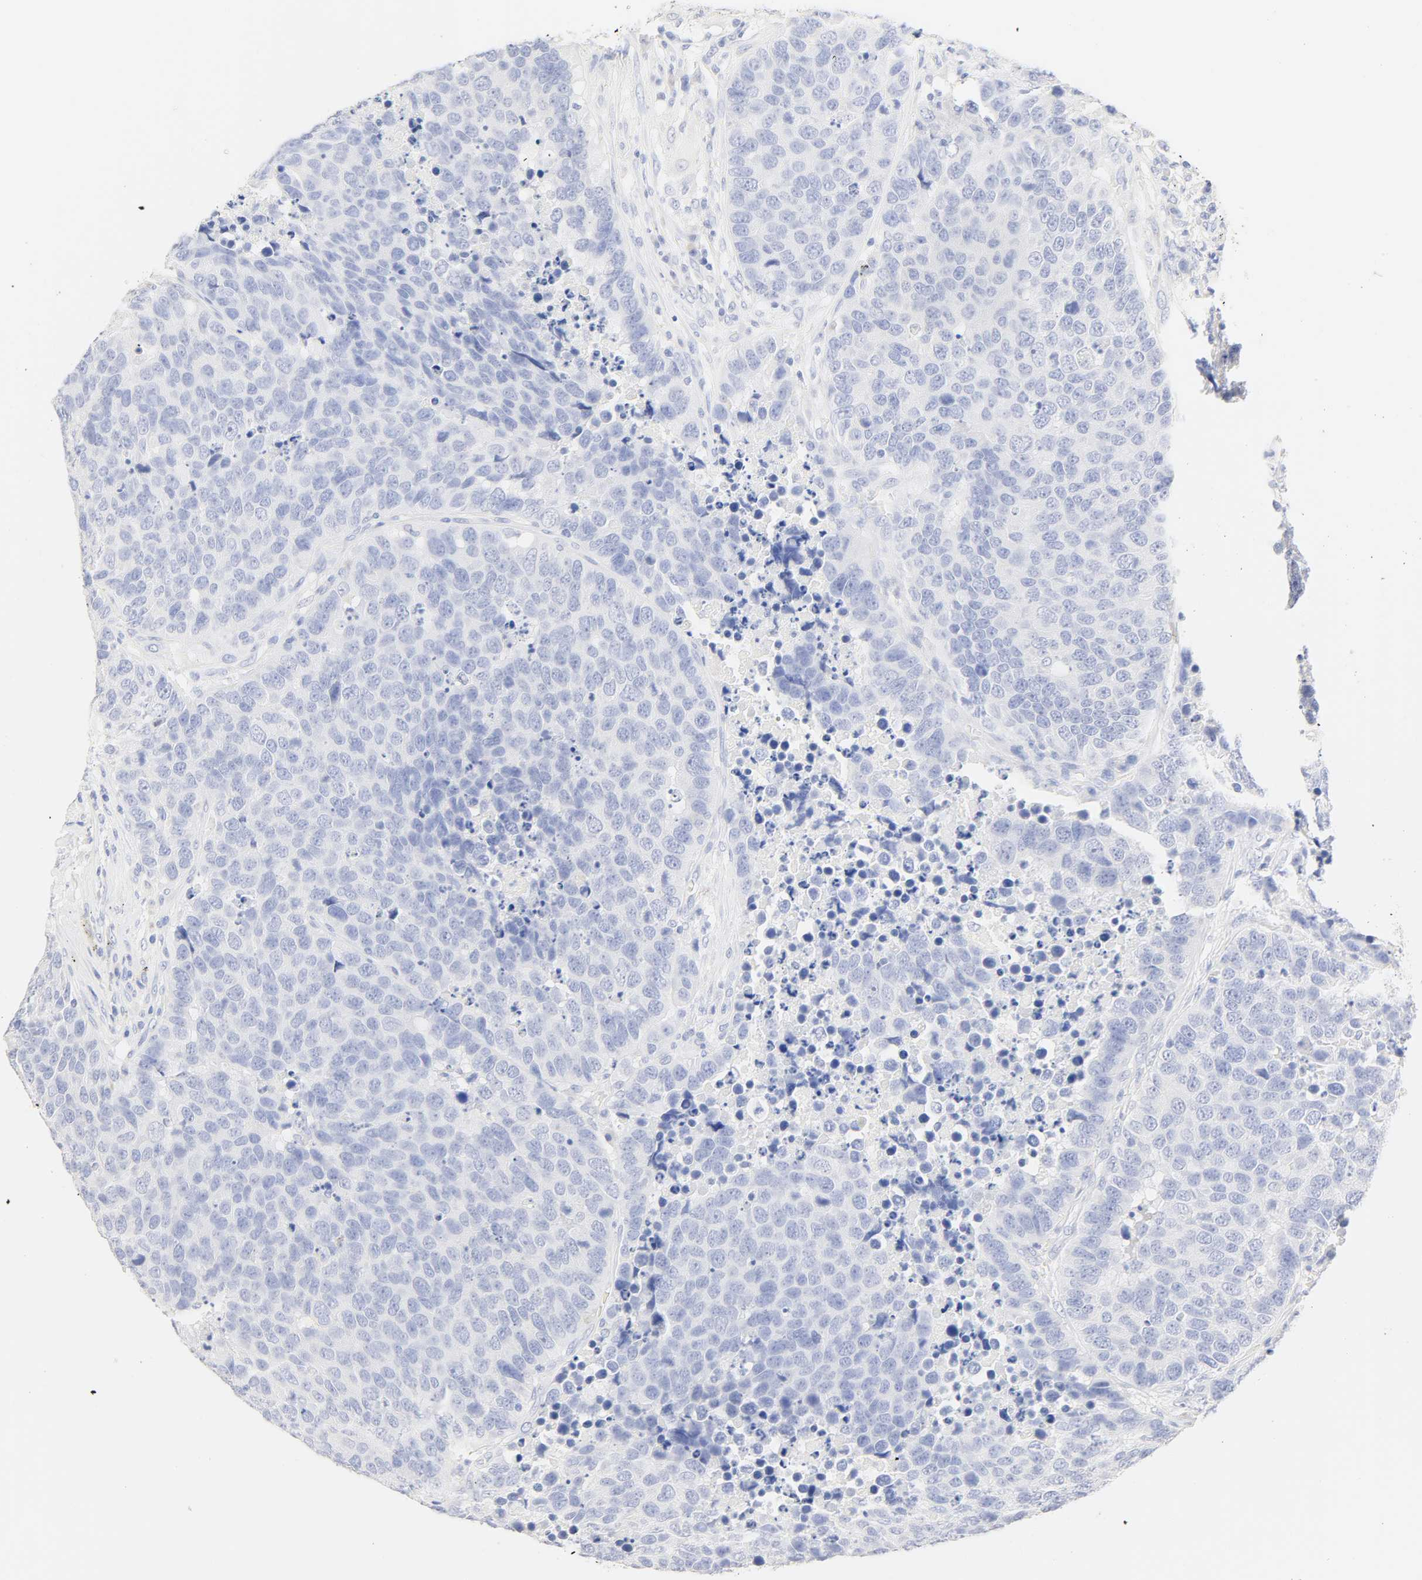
{"staining": {"intensity": "negative", "quantity": "none", "location": "none"}, "tissue": "carcinoid", "cell_type": "Tumor cells", "image_type": "cancer", "snomed": [{"axis": "morphology", "description": "Carcinoid, malignant, NOS"}, {"axis": "topography", "description": "Lung"}], "caption": "Tumor cells show no significant protein staining in carcinoid.", "gene": "SLCO1B3", "patient": {"sex": "male", "age": 60}}